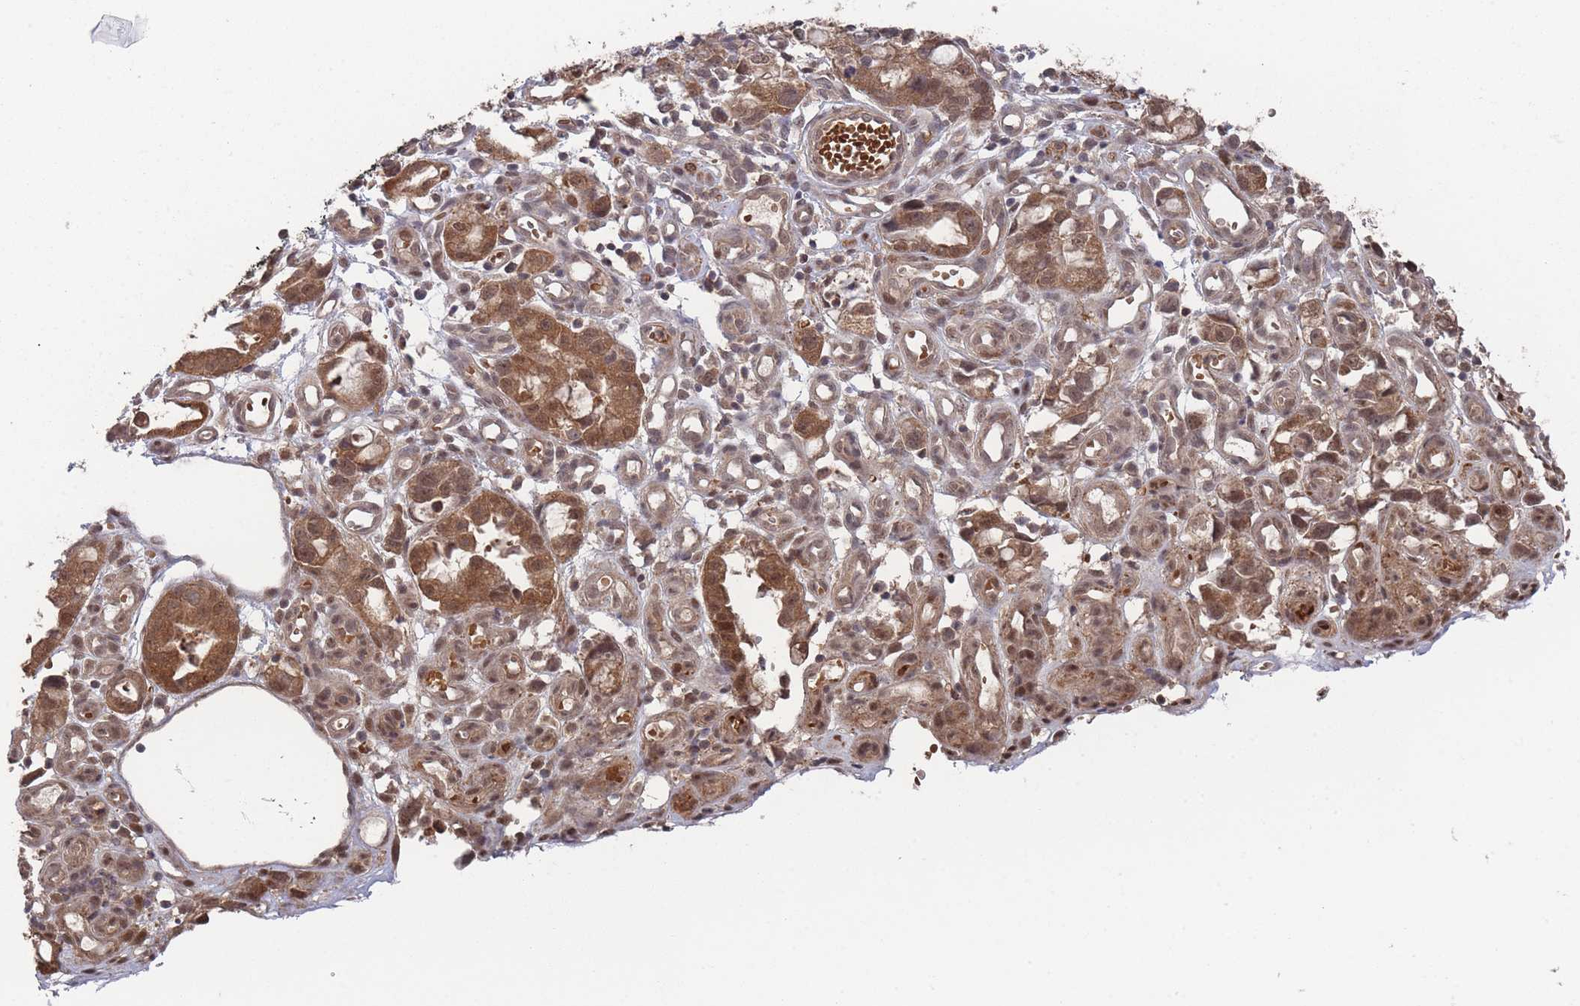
{"staining": {"intensity": "moderate", "quantity": ">75%", "location": "cytoplasmic/membranous,nuclear"}, "tissue": "stomach cancer", "cell_type": "Tumor cells", "image_type": "cancer", "snomed": [{"axis": "morphology", "description": "Adenocarcinoma, NOS"}, {"axis": "topography", "description": "Stomach"}], "caption": "Stomach cancer (adenocarcinoma) stained with a protein marker exhibits moderate staining in tumor cells.", "gene": "SF3B1", "patient": {"sex": "male", "age": 55}}